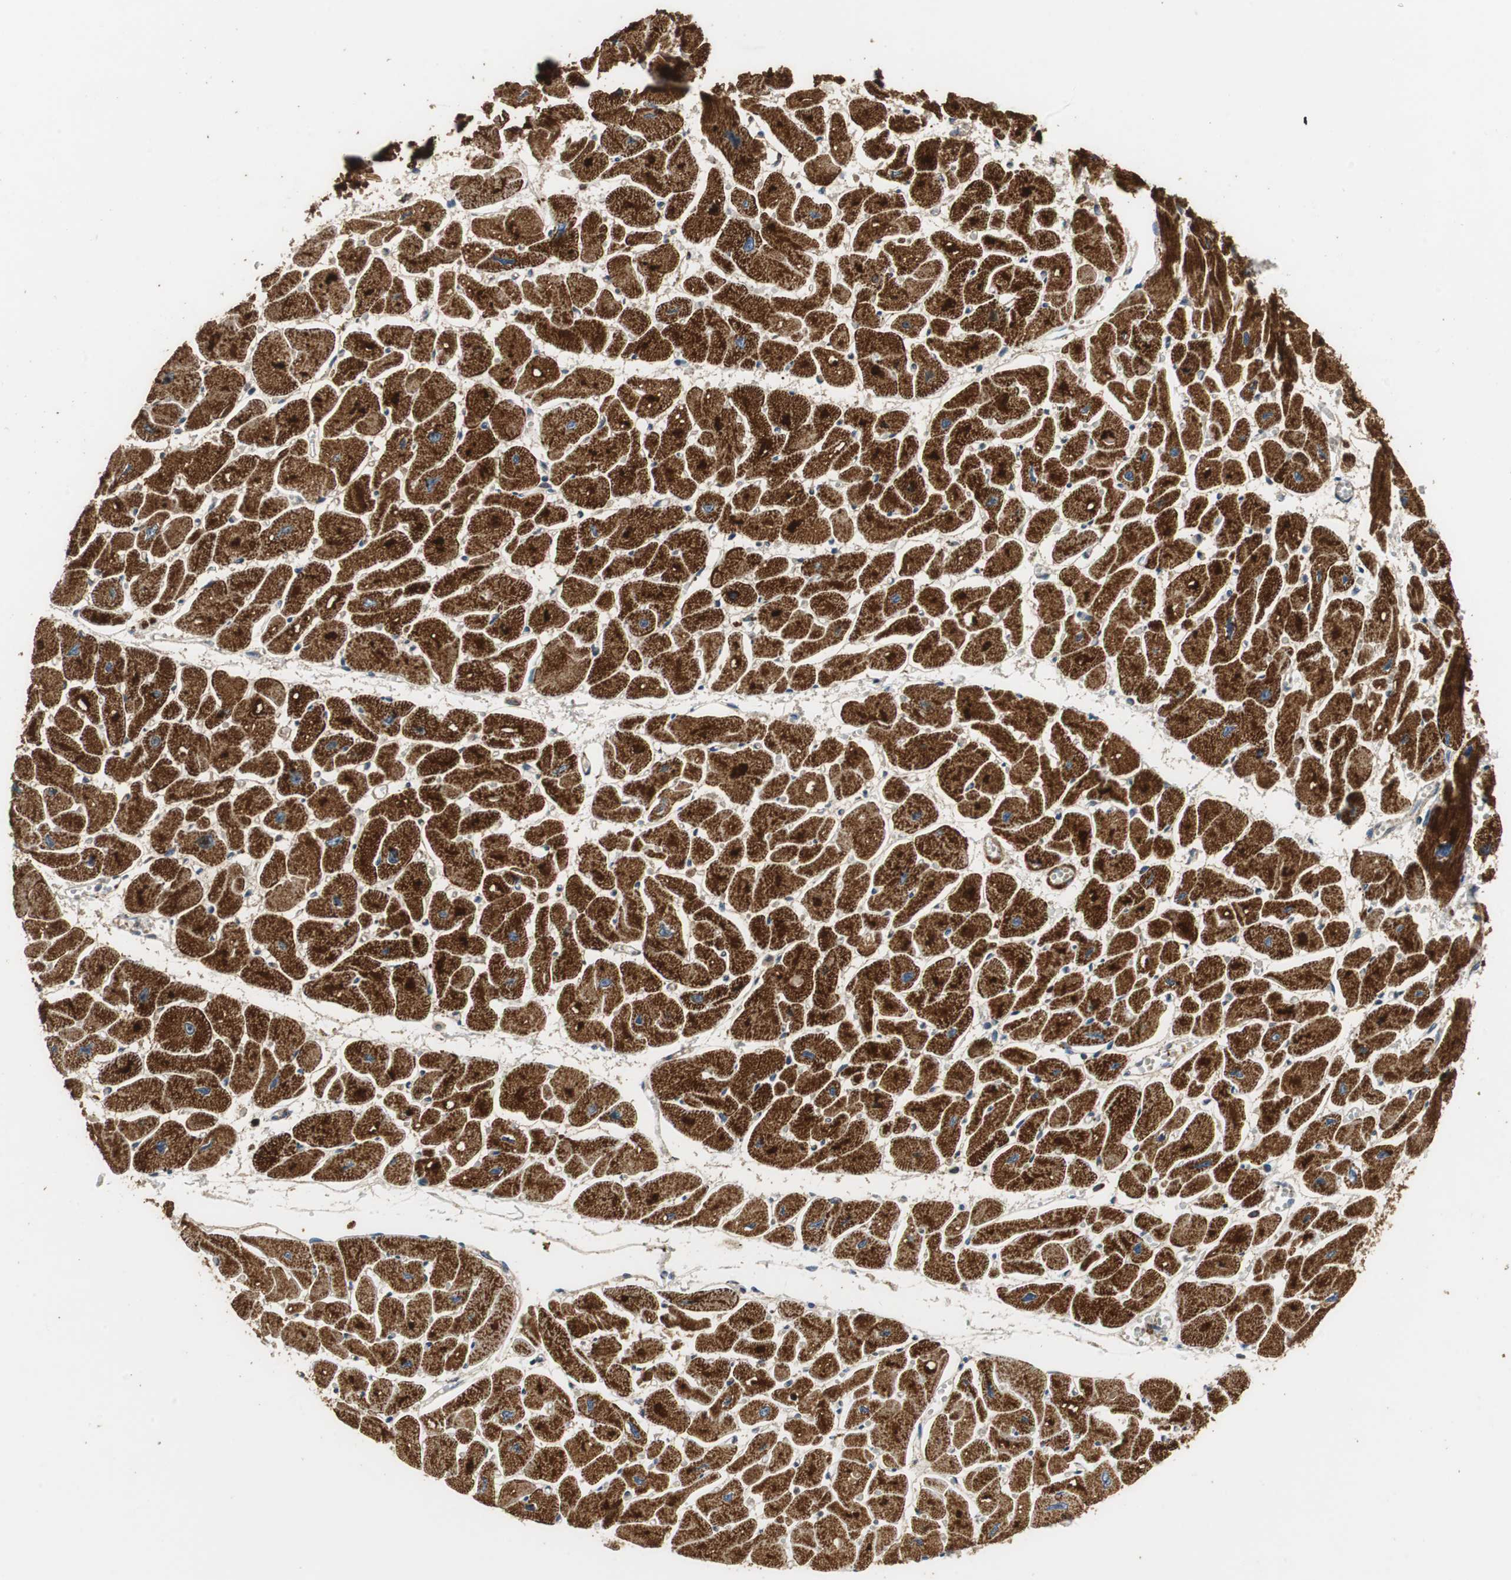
{"staining": {"intensity": "strong", "quantity": ">75%", "location": "cytoplasmic/membranous"}, "tissue": "heart muscle", "cell_type": "Cardiomyocytes", "image_type": "normal", "snomed": [{"axis": "morphology", "description": "Normal tissue, NOS"}, {"axis": "topography", "description": "Heart"}], "caption": "The micrograph exhibits immunohistochemical staining of normal heart muscle. There is strong cytoplasmic/membranous positivity is seen in about >75% of cardiomyocytes.", "gene": "NNT", "patient": {"sex": "female", "age": 54}}